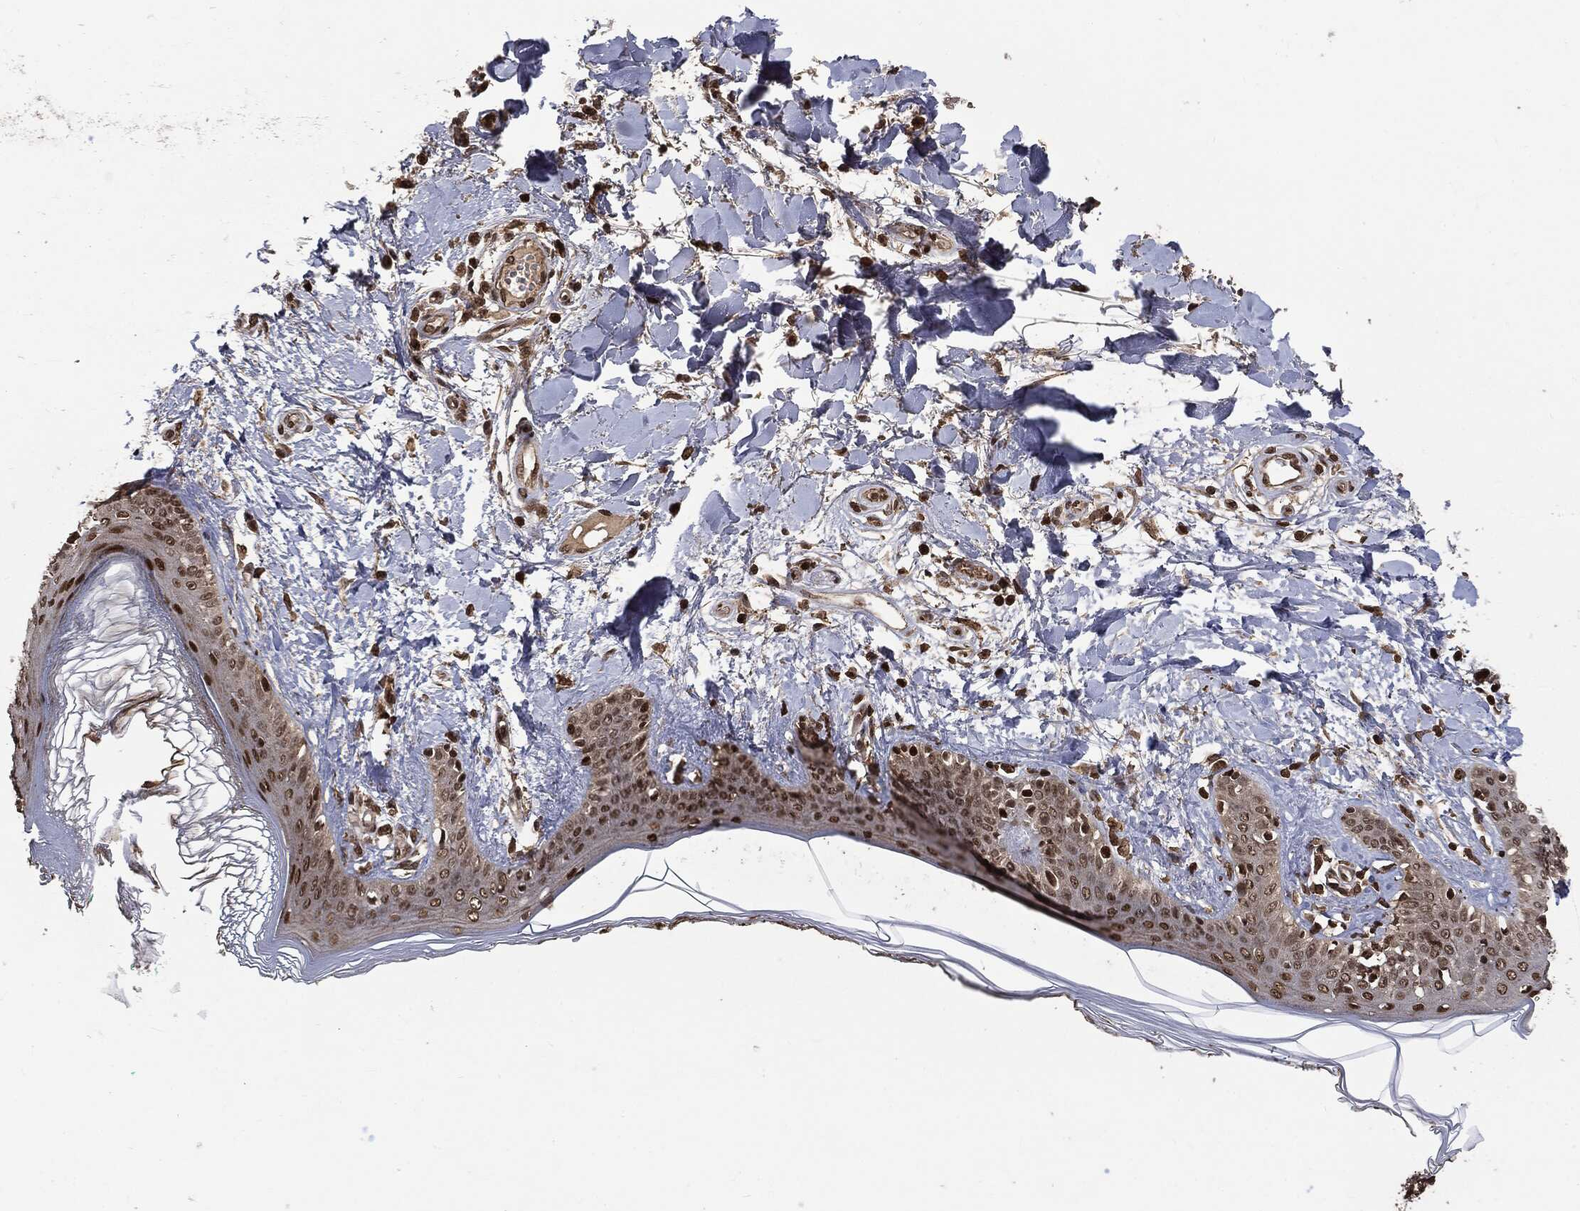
{"staining": {"intensity": "strong", "quantity": ">75%", "location": "nuclear"}, "tissue": "skin", "cell_type": "Fibroblasts", "image_type": "normal", "snomed": [{"axis": "morphology", "description": "Normal tissue, NOS"}, {"axis": "morphology", "description": "Malignant melanoma, NOS"}, {"axis": "topography", "description": "Skin"}], "caption": "IHC photomicrograph of normal skin: skin stained using immunohistochemistry (IHC) demonstrates high levels of strong protein expression localized specifically in the nuclear of fibroblasts, appearing as a nuclear brown color.", "gene": "CTDP1", "patient": {"sex": "female", "age": 34}}